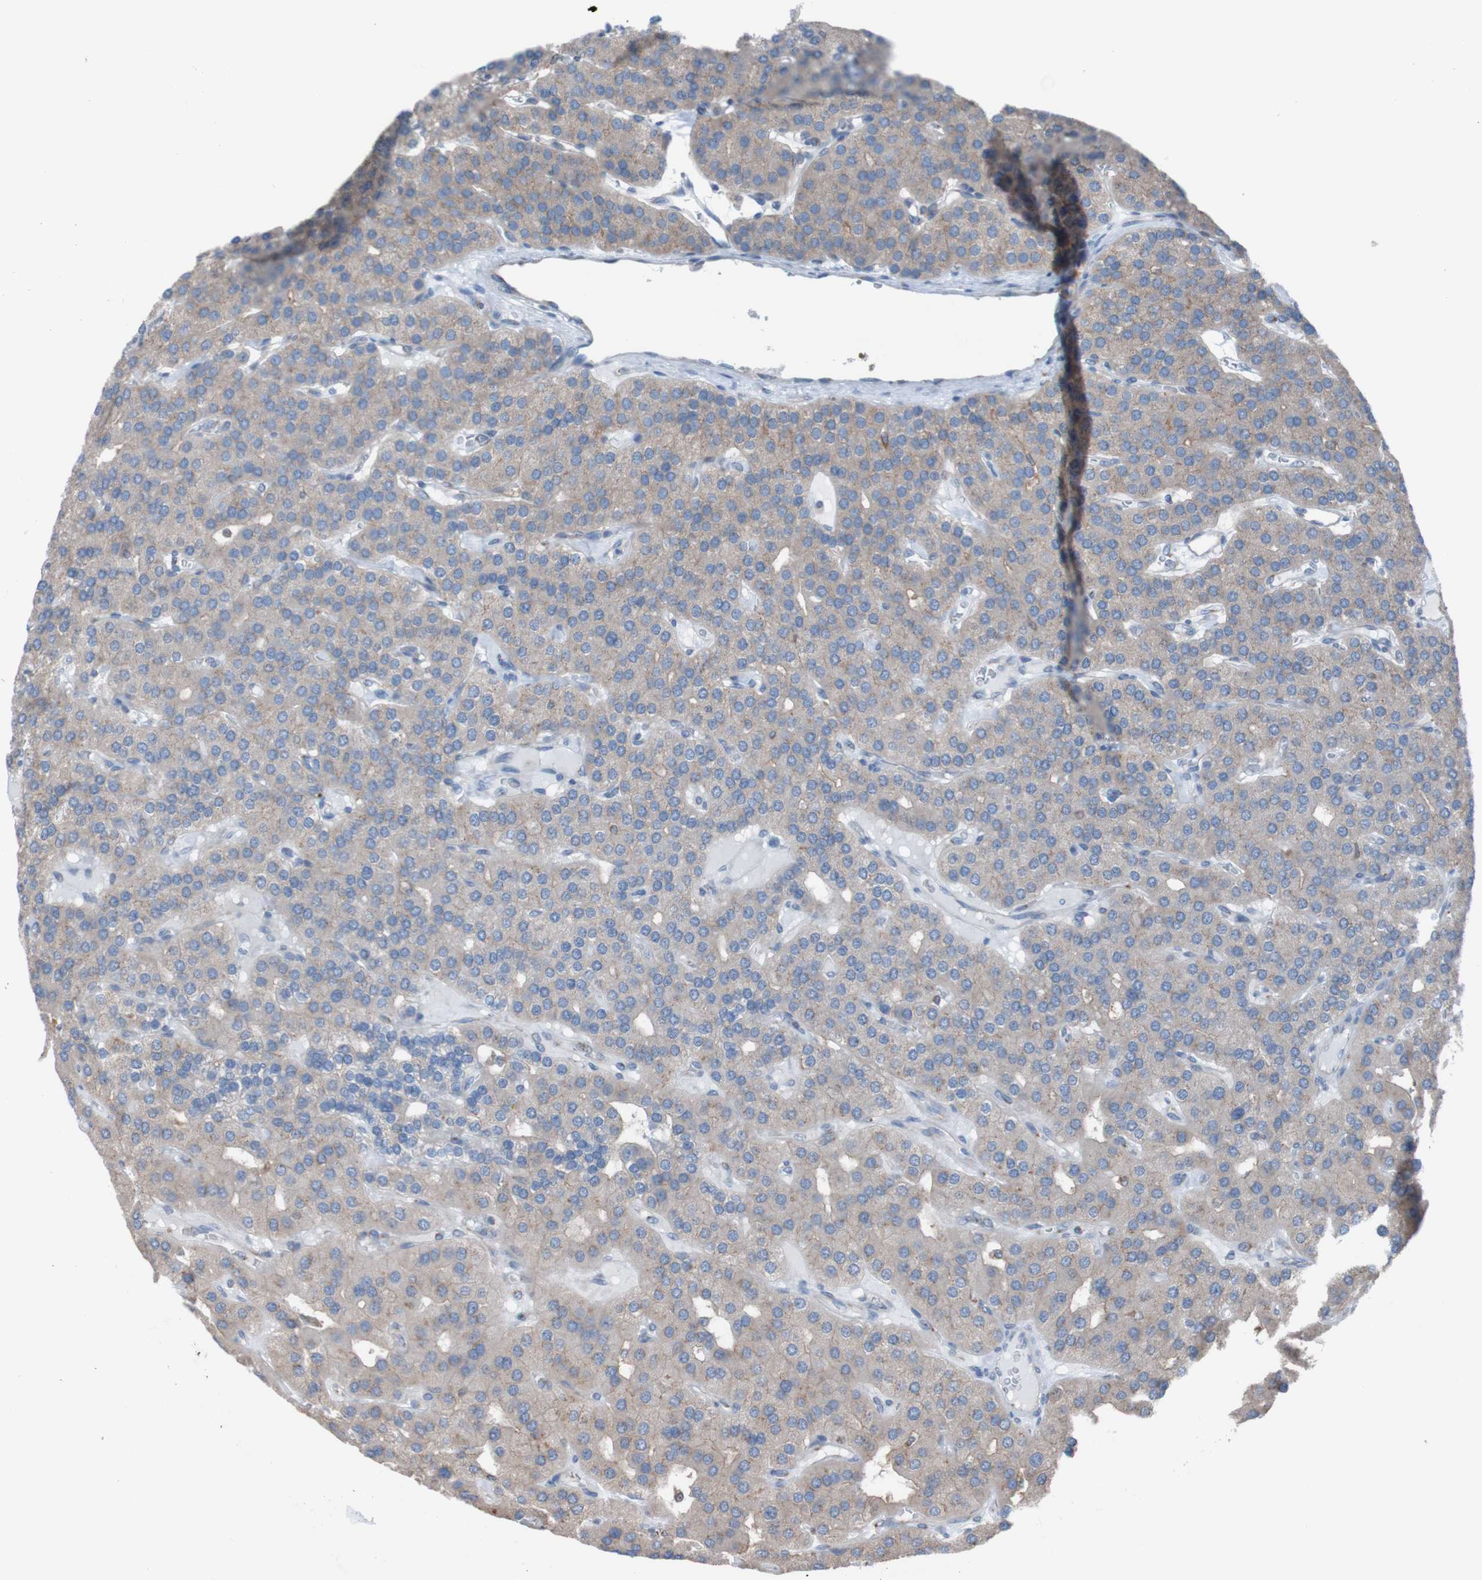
{"staining": {"intensity": "moderate", "quantity": "25%-75%", "location": "cytoplasmic/membranous"}, "tissue": "parathyroid gland", "cell_type": "Glandular cells", "image_type": "normal", "snomed": [{"axis": "morphology", "description": "Normal tissue, NOS"}, {"axis": "morphology", "description": "Adenoma, NOS"}, {"axis": "topography", "description": "Parathyroid gland"}], "caption": "Moderate cytoplasmic/membranous positivity for a protein is identified in about 25%-75% of glandular cells of unremarkable parathyroid gland using IHC.", "gene": "MINAR1", "patient": {"sex": "female", "age": 86}}